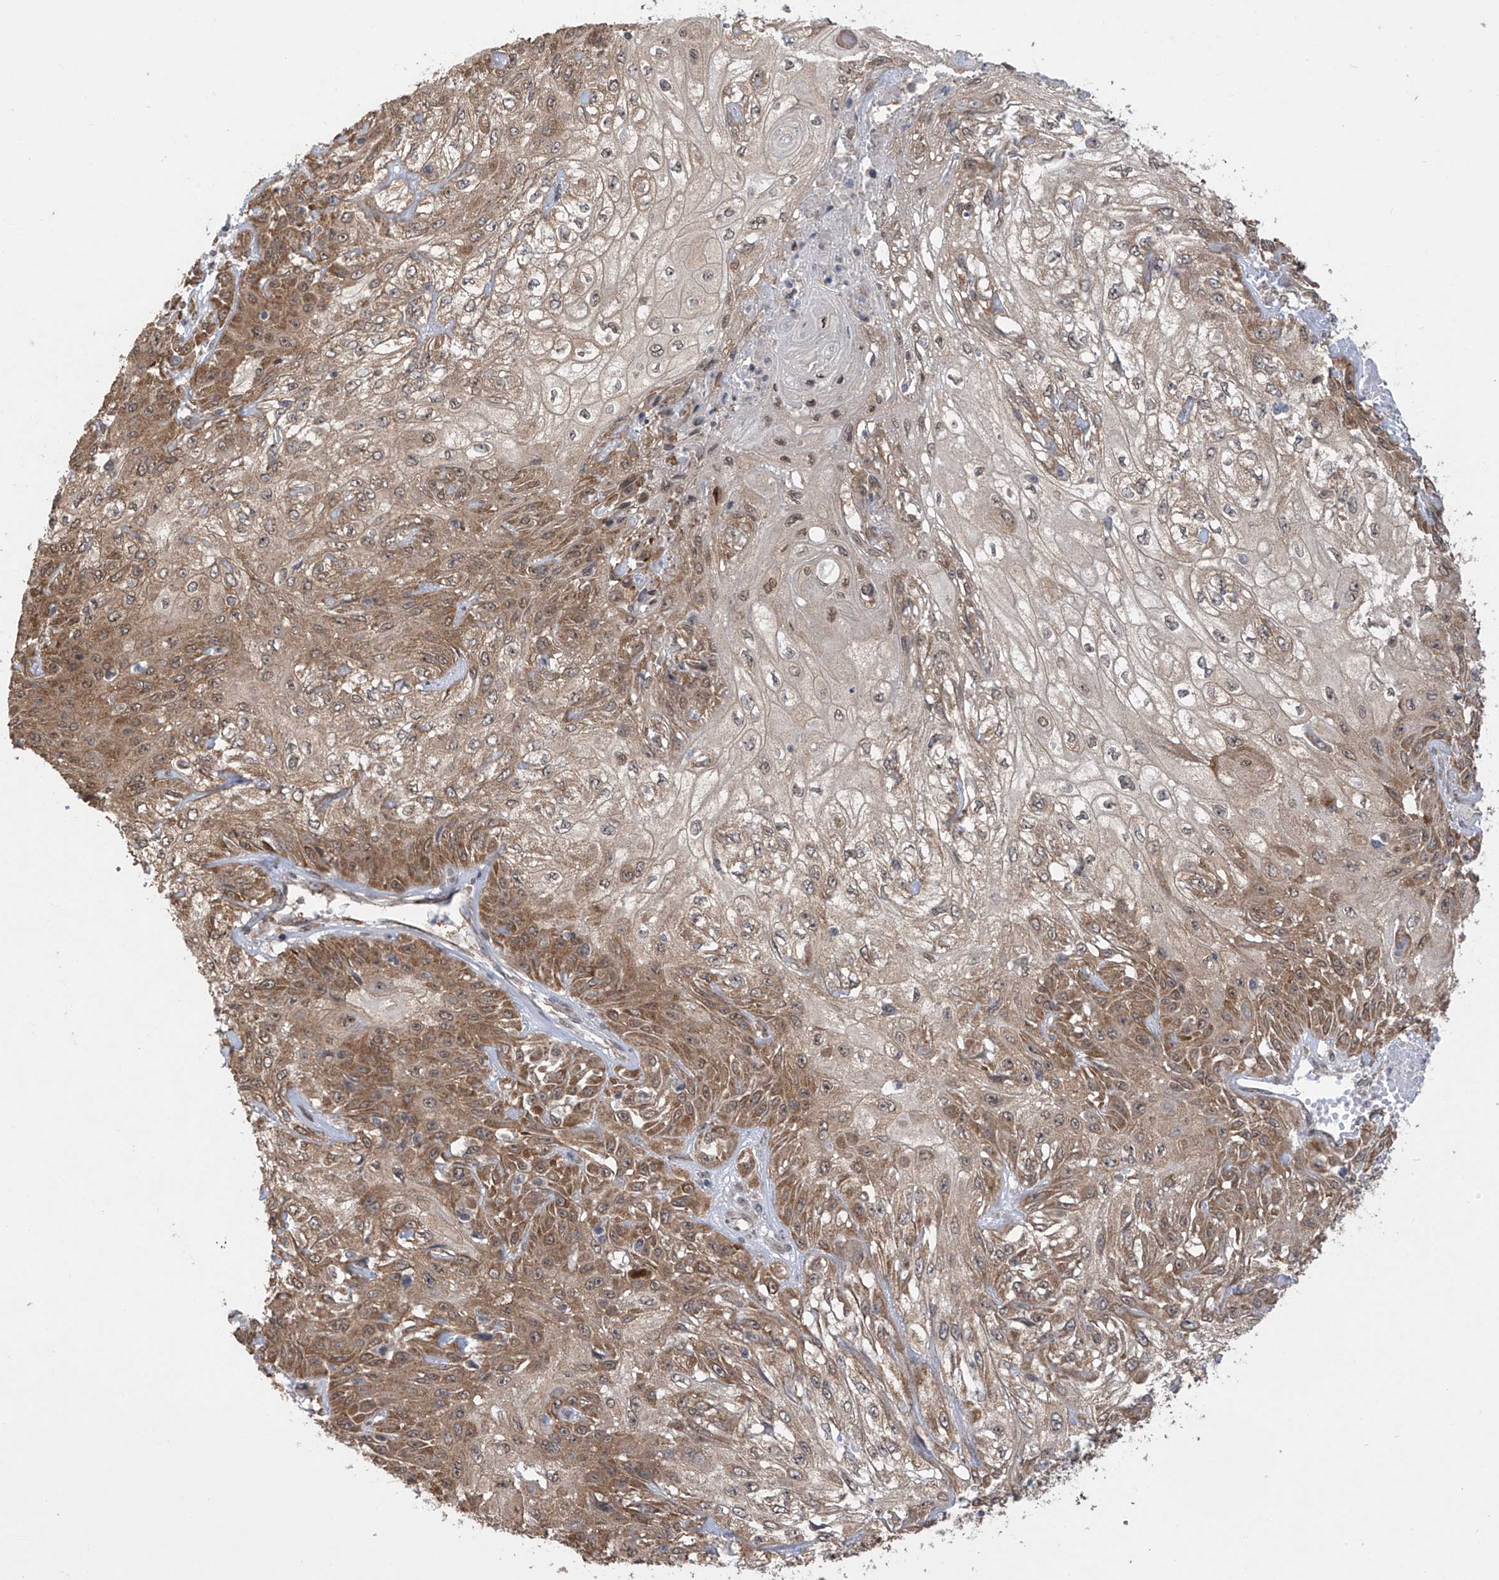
{"staining": {"intensity": "strong", "quantity": ">75%", "location": "cytoplasmic/membranous,nuclear"}, "tissue": "skin cancer", "cell_type": "Tumor cells", "image_type": "cancer", "snomed": [{"axis": "morphology", "description": "Squamous cell carcinoma, NOS"}, {"axis": "morphology", "description": "Squamous cell carcinoma, metastatic, NOS"}, {"axis": "topography", "description": "Skin"}, {"axis": "topography", "description": "Lymph node"}], "caption": "IHC of skin cancer demonstrates high levels of strong cytoplasmic/membranous and nuclear staining in approximately >75% of tumor cells. The protein of interest is shown in brown color, while the nuclei are stained blue.", "gene": "KIAA1522", "patient": {"sex": "male", "age": 75}}